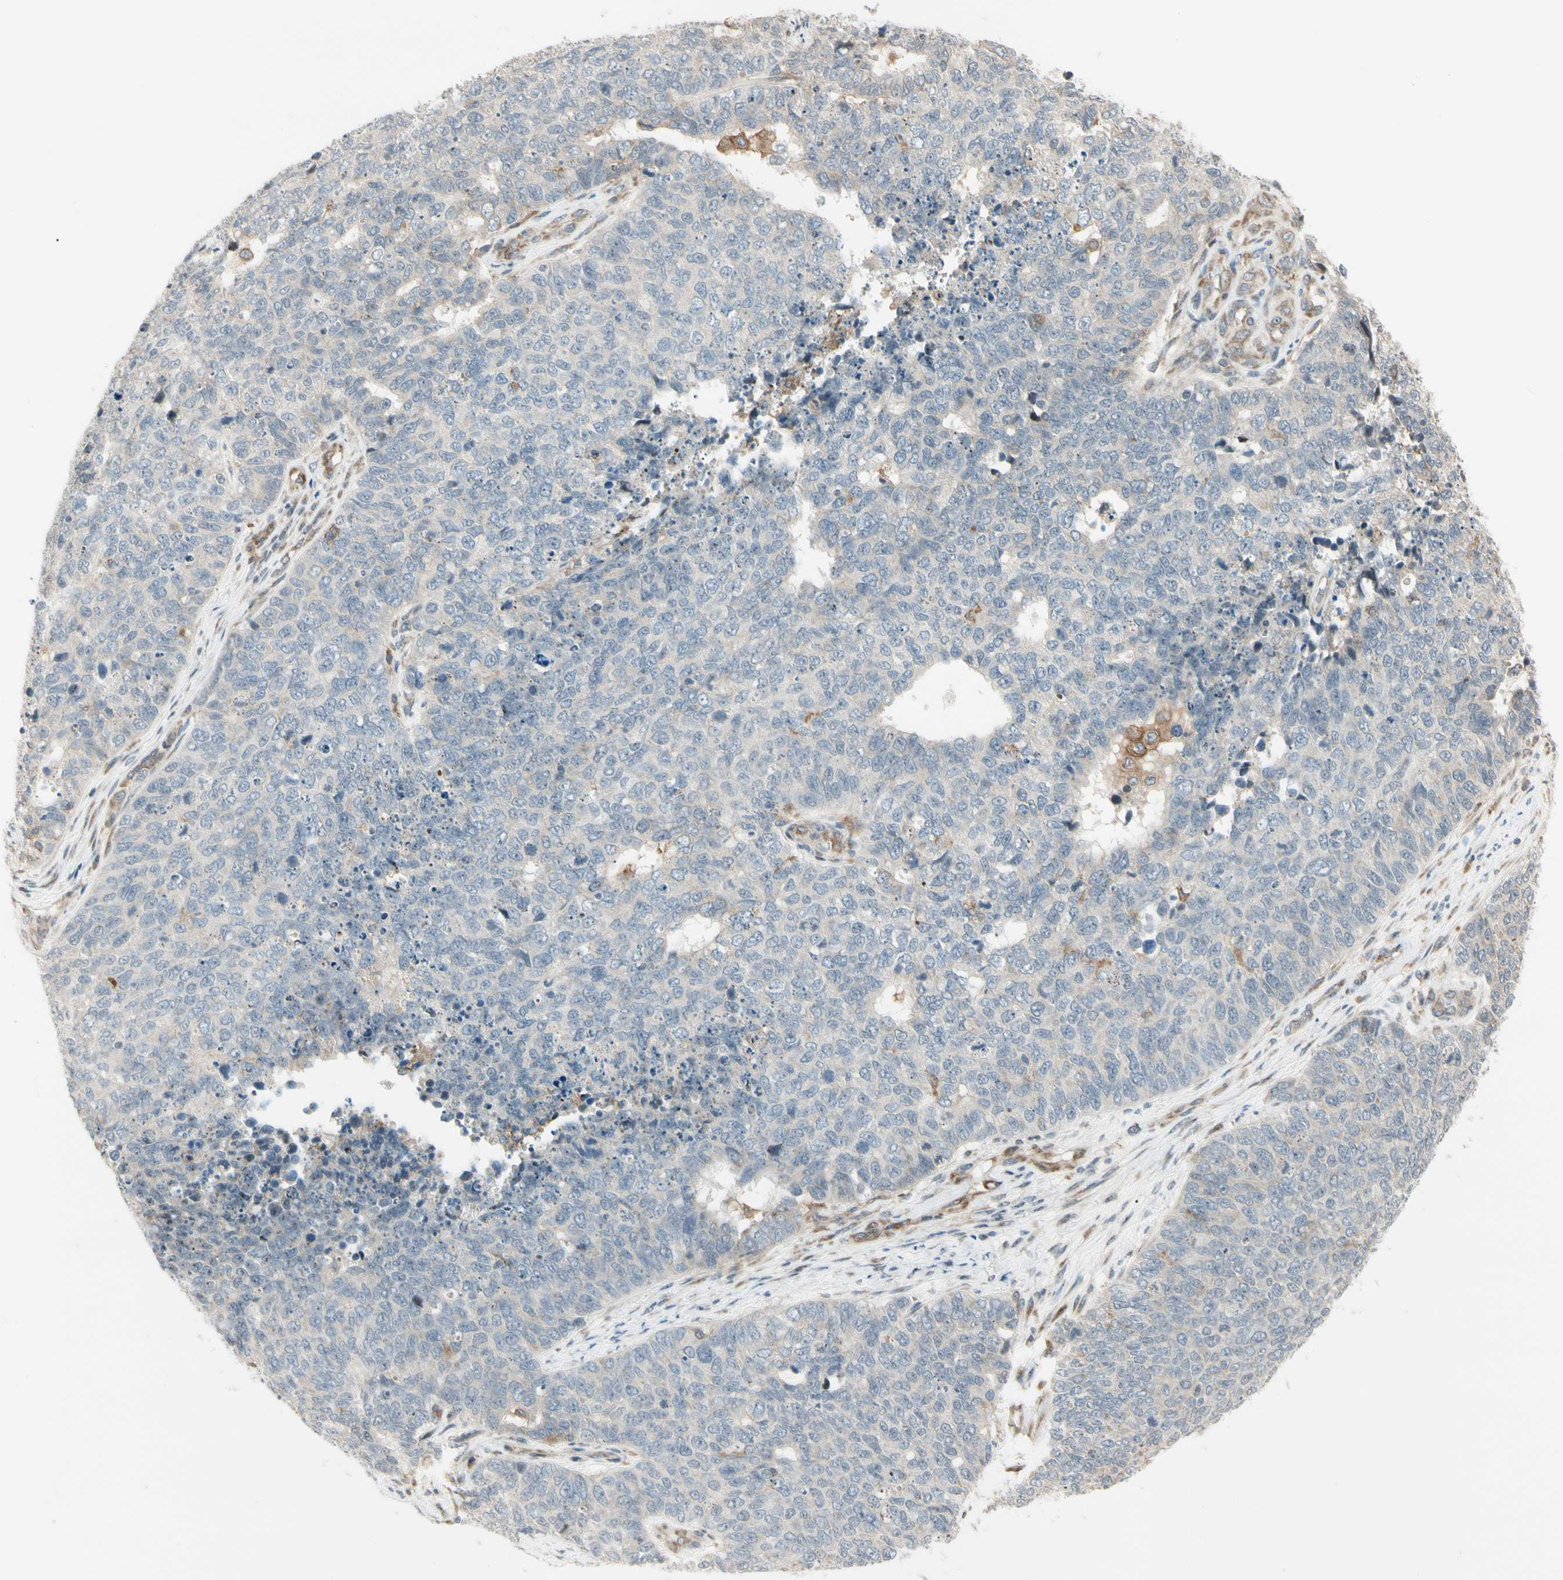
{"staining": {"intensity": "negative", "quantity": "none", "location": "none"}, "tissue": "cervical cancer", "cell_type": "Tumor cells", "image_type": "cancer", "snomed": [{"axis": "morphology", "description": "Squamous cell carcinoma, NOS"}, {"axis": "topography", "description": "Cervix"}], "caption": "The histopathology image reveals no significant positivity in tumor cells of cervical squamous cell carcinoma. (Immunohistochemistry, brightfield microscopy, high magnification).", "gene": "FNDC3B", "patient": {"sex": "female", "age": 63}}